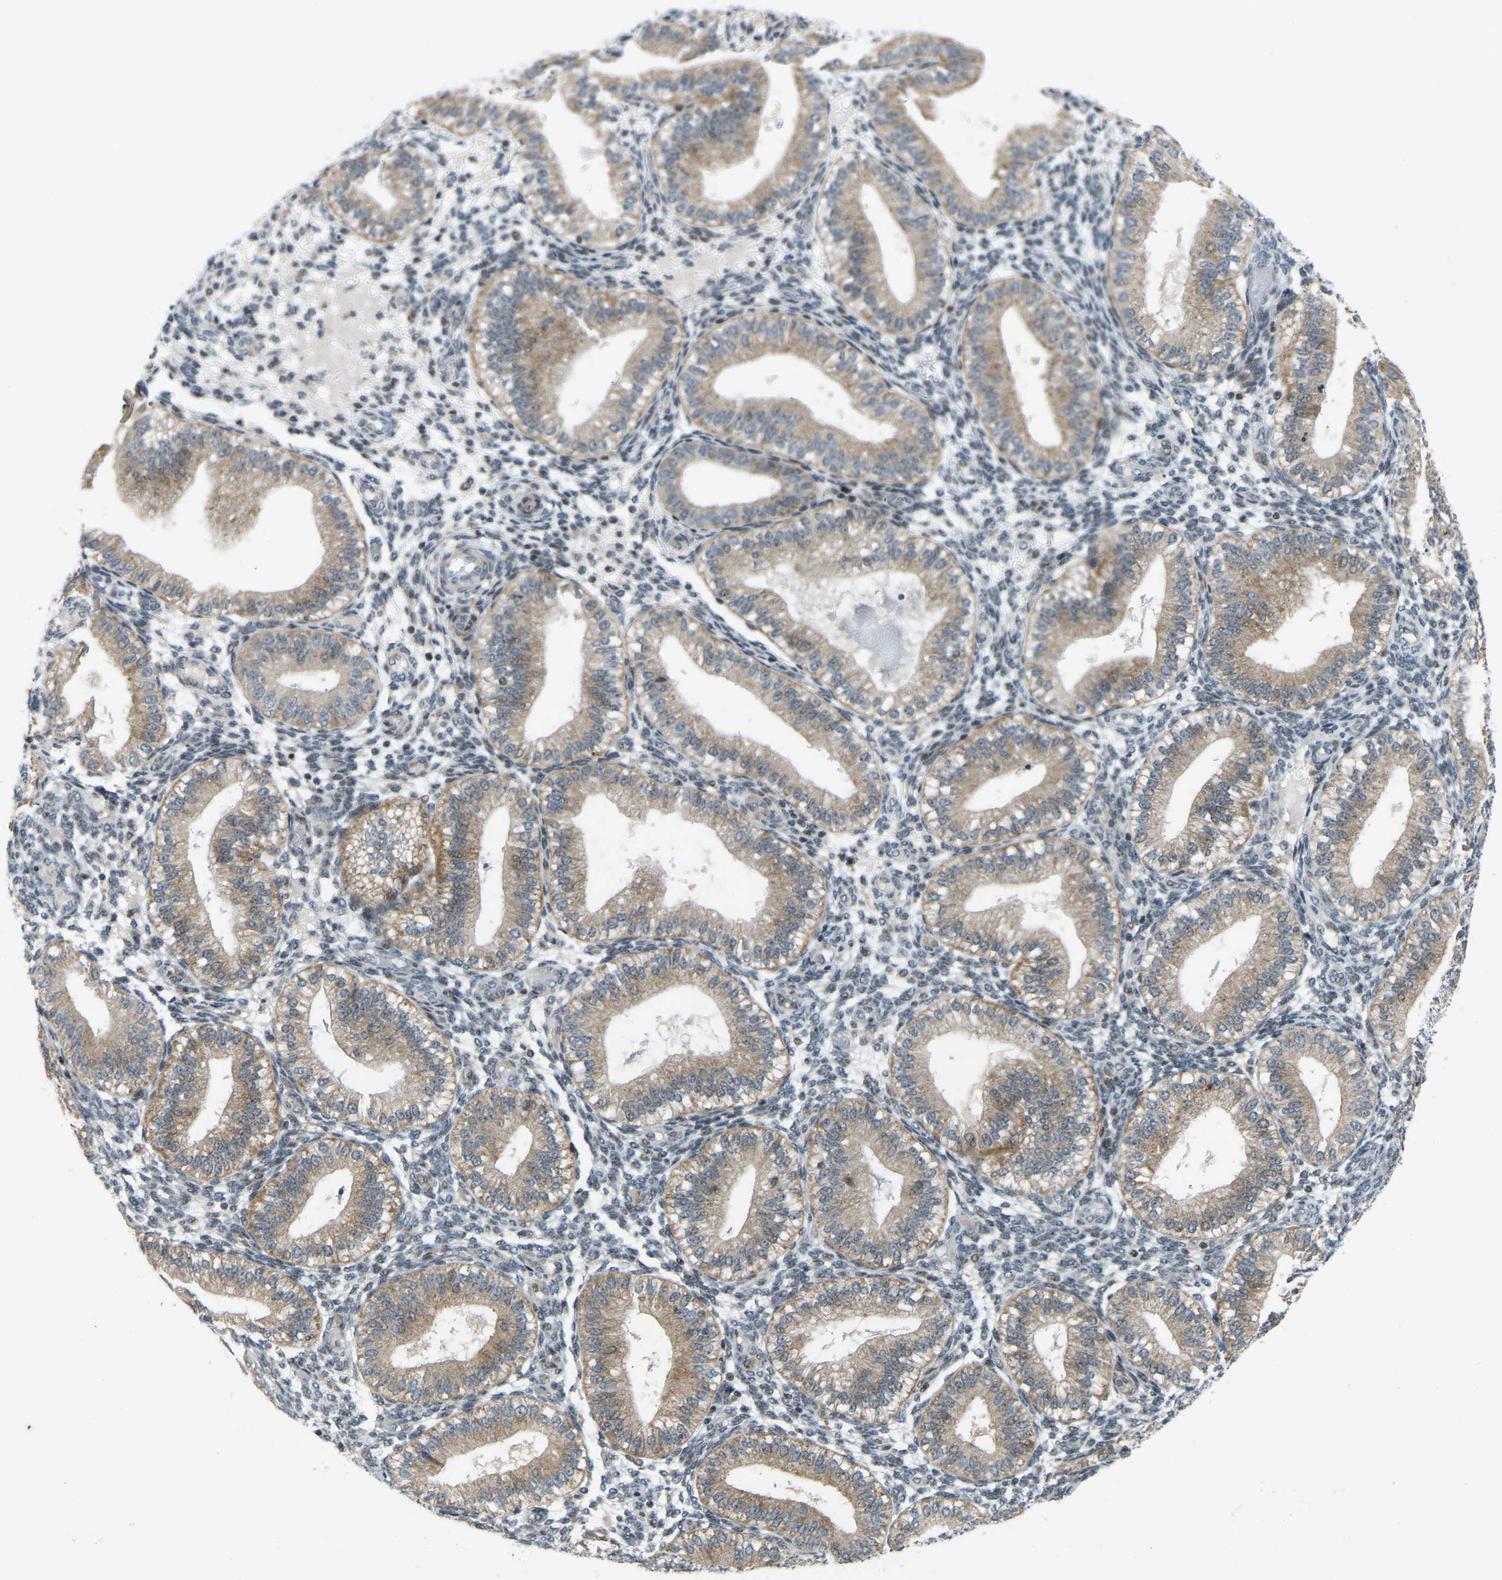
{"staining": {"intensity": "negative", "quantity": "none", "location": "none"}, "tissue": "endometrium", "cell_type": "Cells in endometrial stroma", "image_type": "normal", "snomed": [{"axis": "morphology", "description": "Normal tissue, NOS"}, {"axis": "topography", "description": "Endometrium"}], "caption": "Immunohistochemistry image of benign human endometrium stained for a protein (brown), which displays no expression in cells in endometrial stroma. (Brightfield microscopy of DAB IHC at high magnification).", "gene": "ENSG00000283765", "patient": {"sex": "female", "age": 39}}